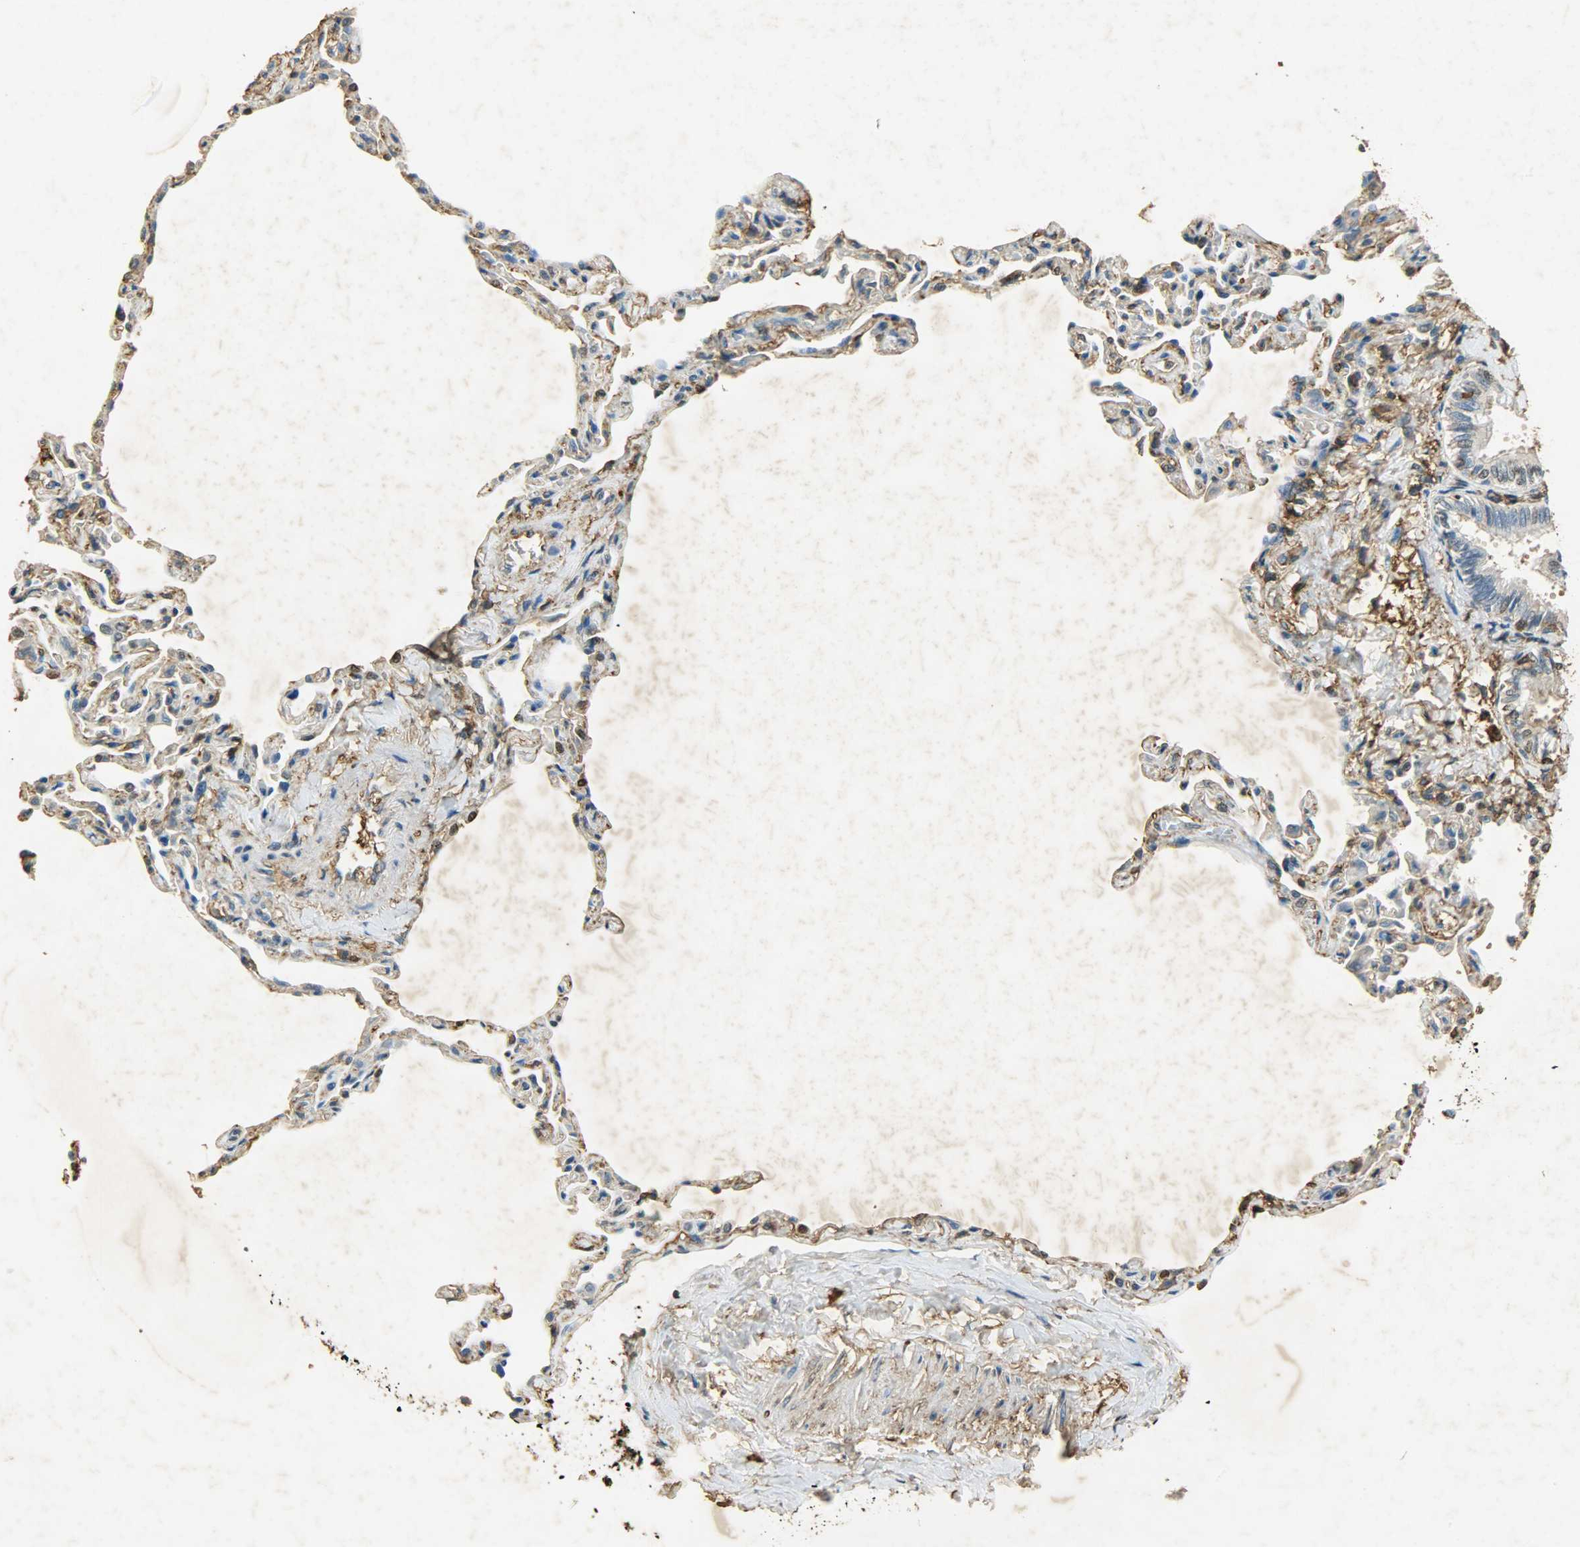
{"staining": {"intensity": "moderate", "quantity": "<25%", "location": "cytoplasmic/membranous,nuclear"}, "tissue": "bronchus", "cell_type": "Respiratory epithelial cells", "image_type": "normal", "snomed": [{"axis": "morphology", "description": "Normal tissue, NOS"}, {"axis": "topography", "description": "Lung"}], "caption": "Bronchus stained with IHC reveals moderate cytoplasmic/membranous,nuclear staining in about <25% of respiratory epithelial cells.", "gene": "ANXA6", "patient": {"sex": "male", "age": 64}}